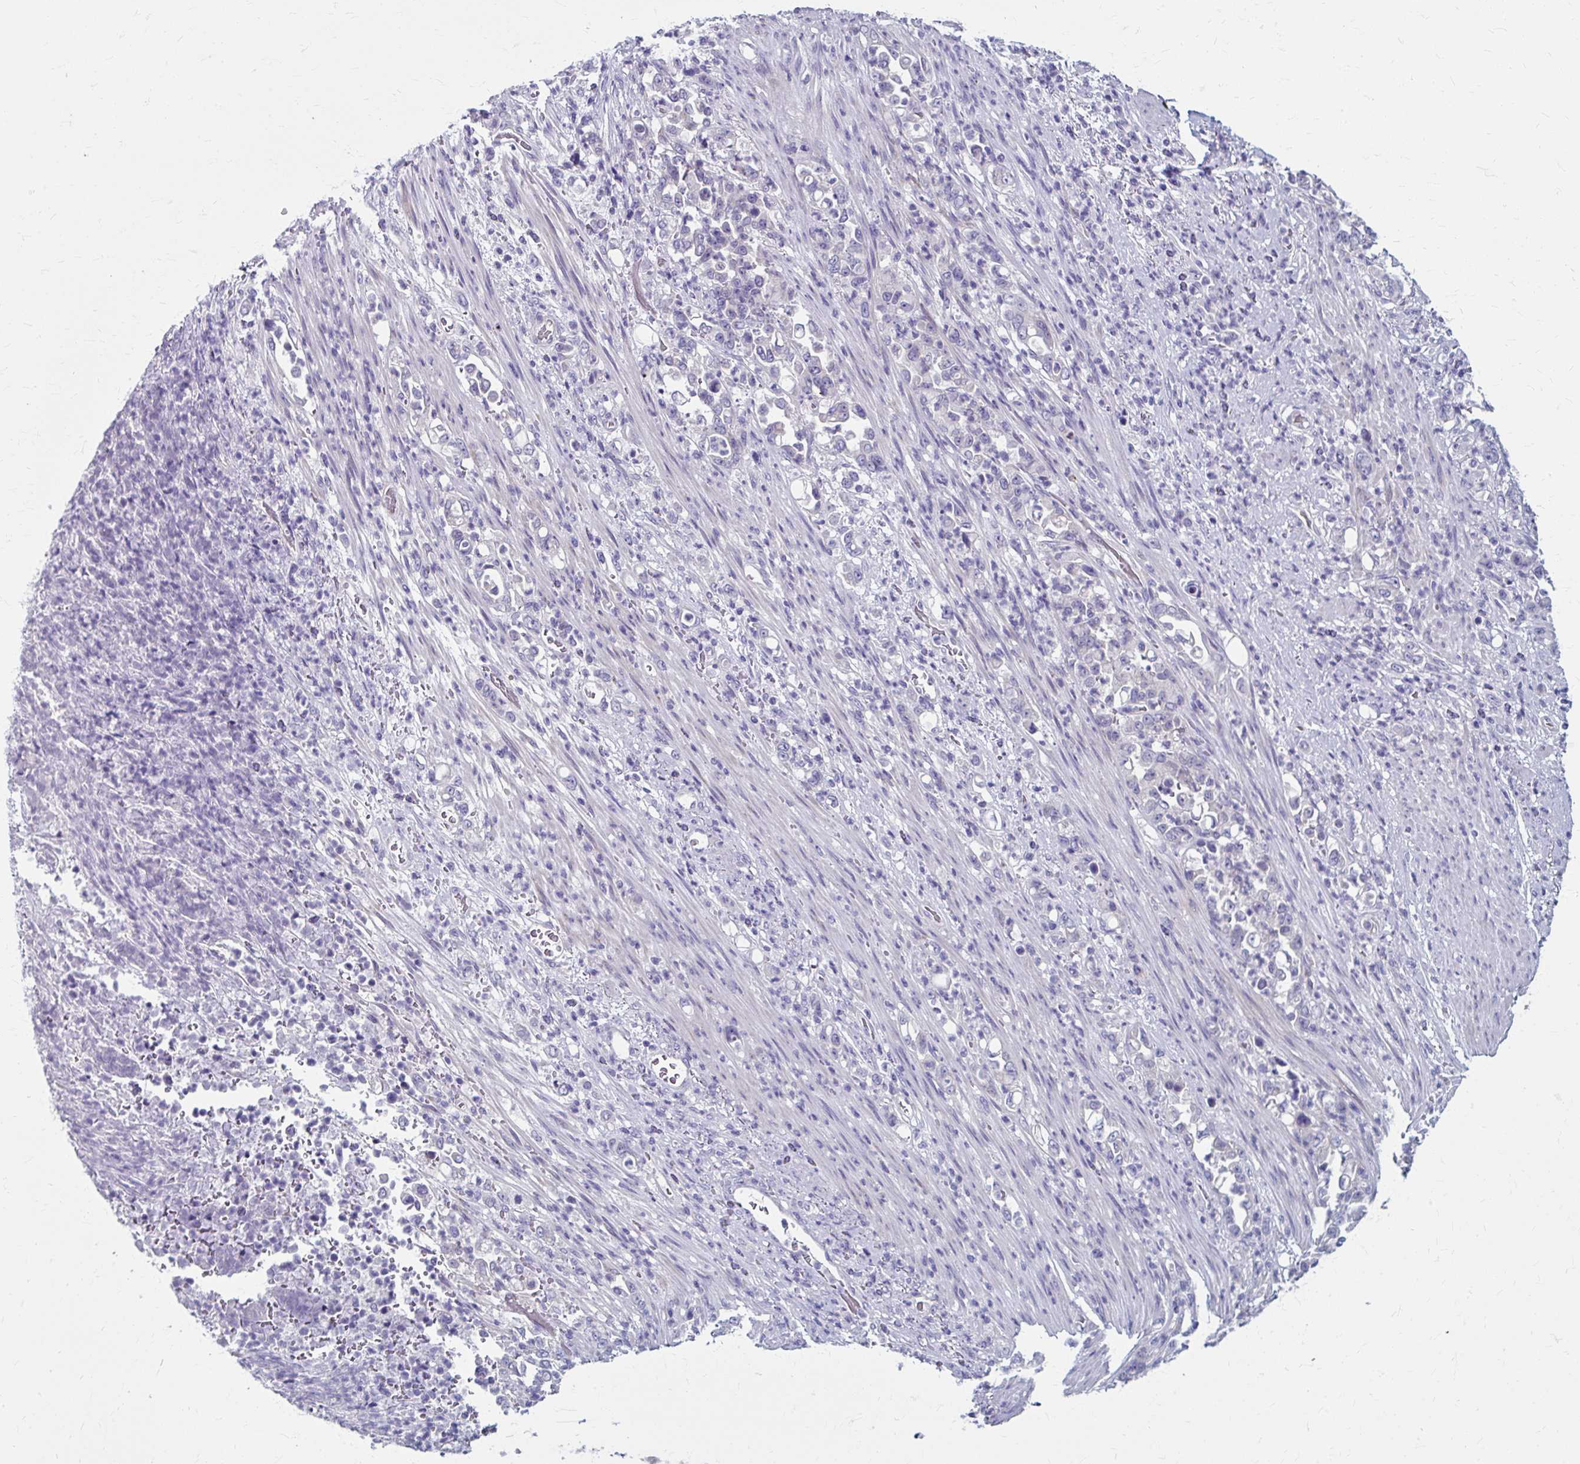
{"staining": {"intensity": "negative", "quantity": "none", "location": "none"}, "tissue": "stomach cancer", "cell_type": "Tumor cells", "image_type": "cancer", "snomed": [{"axis": "morphology", "description": "Normal tissue, NOS"}, {"axis": "morphology", "description": "Adenocarcinoma, NOS"}, {"axis": "topography", "description": "Stomach"}], "caption": "An image of human stomach cancer is negative for staining in tumor cells. The staining was performed using DAB (3,3'-diaminobenzidine) to visualize the protein expression in brown, while the nuclei were stained in blue with hematoxylin (Magnification: 20x).", "gene": "ZNF555", "patient": {"sex": "female", "age": 79}}